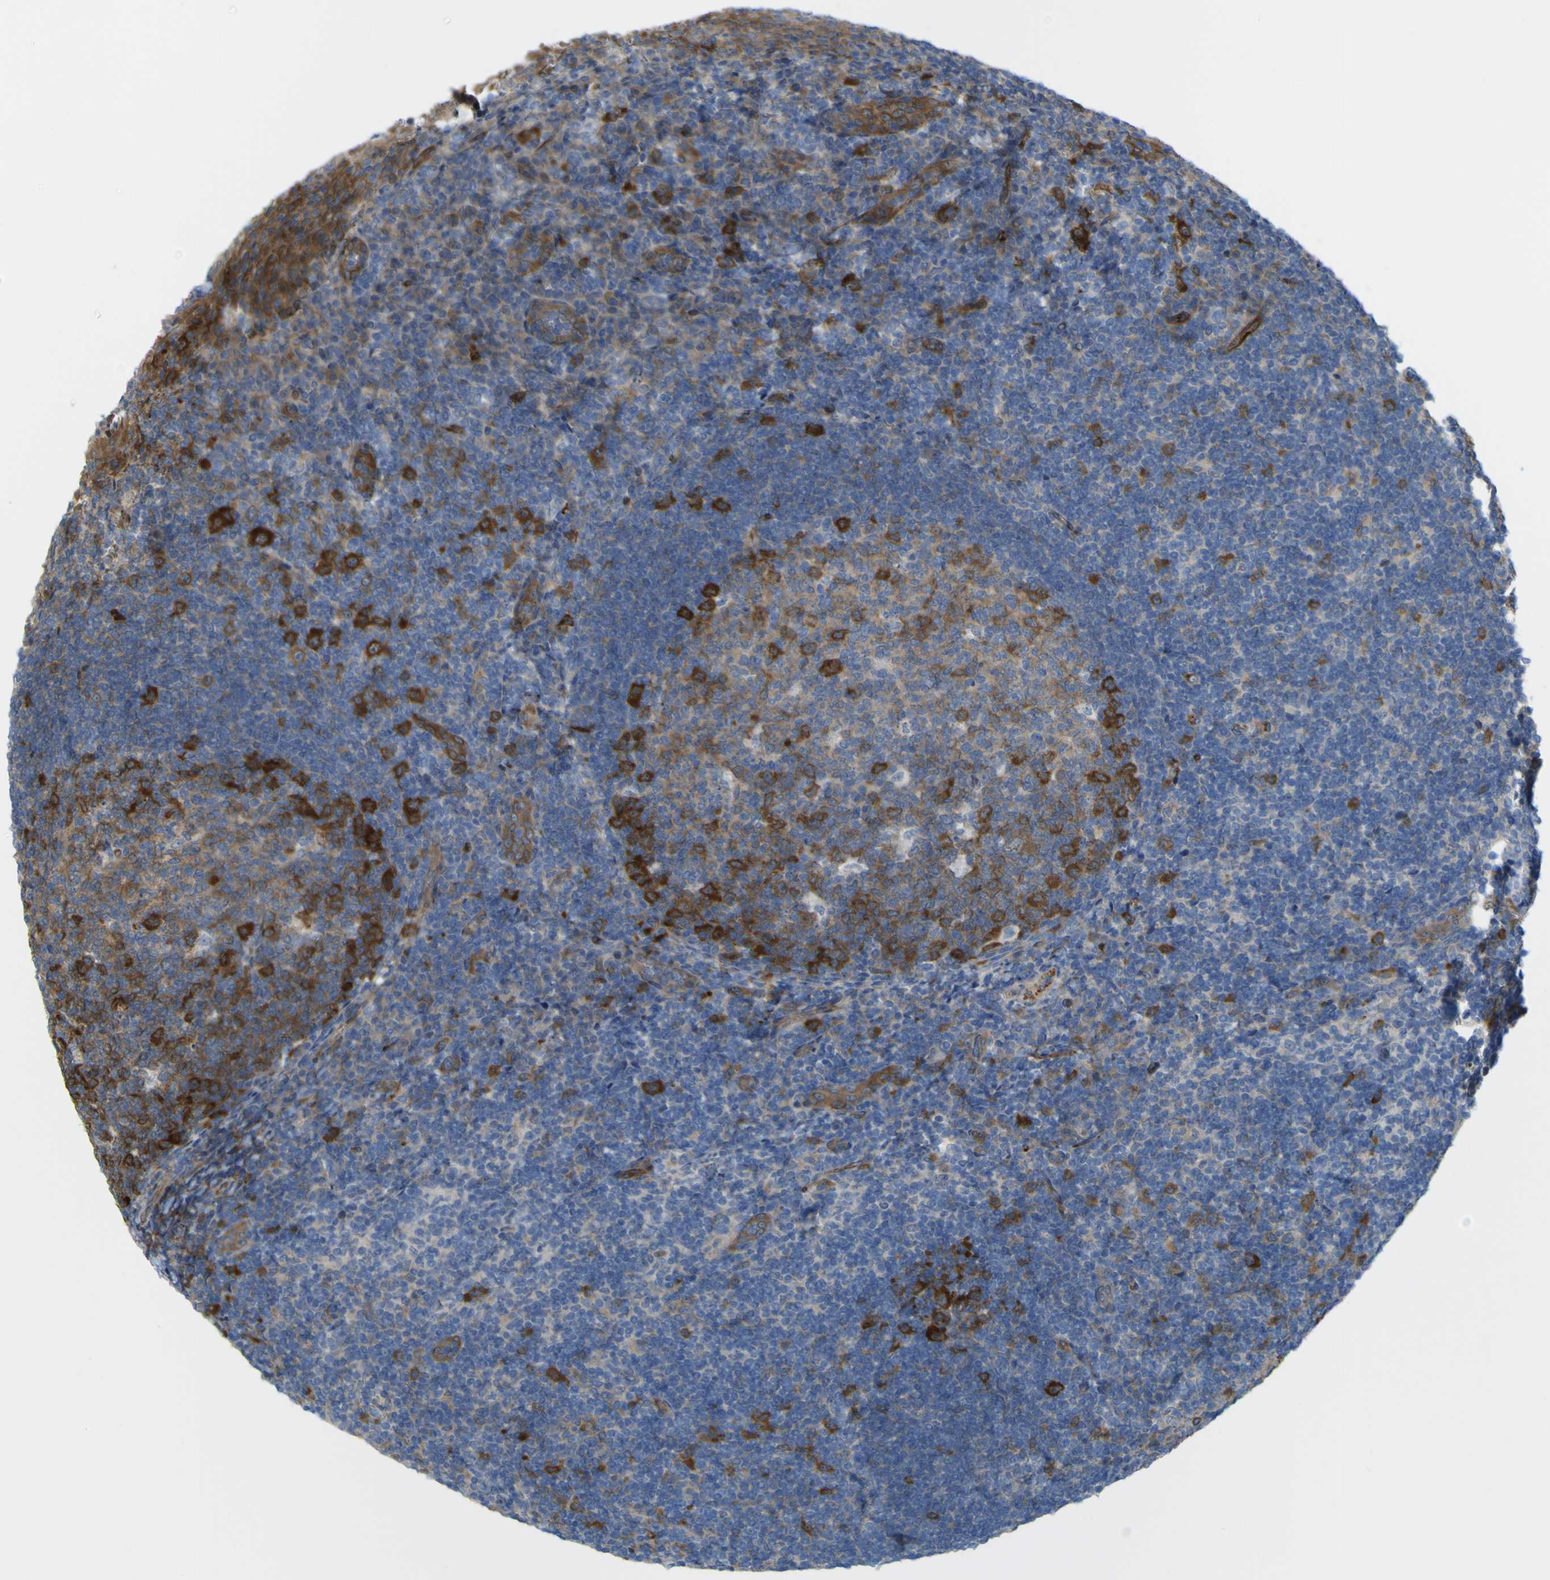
{"staining": {"intensity": "strong", "quantity": "25%-75%", "location": "cytoplasmic/membranous"}, "tissue": "tonsil", "cell_type": "Germinal center cells", "image_type": "normal", "snomed": [{"axis": "morphology", "description": "Normal tissue, NOS"}, {"axis": "topography", "description": "Tonsil"}], "caption": "DAB immunohistochemical staining of normal human tonsil exhibits strong cytoplasmic/membranous protein expression in about 25%-75% of germinal center cells. (Stains: DAB (3,3'-diaminobenzidine) in brown, nuclei in blue, Microscopy: brightfield microscopy at high magnification).", "gene": "JPH1", "patient": {"sex": "male", "age": 37}}